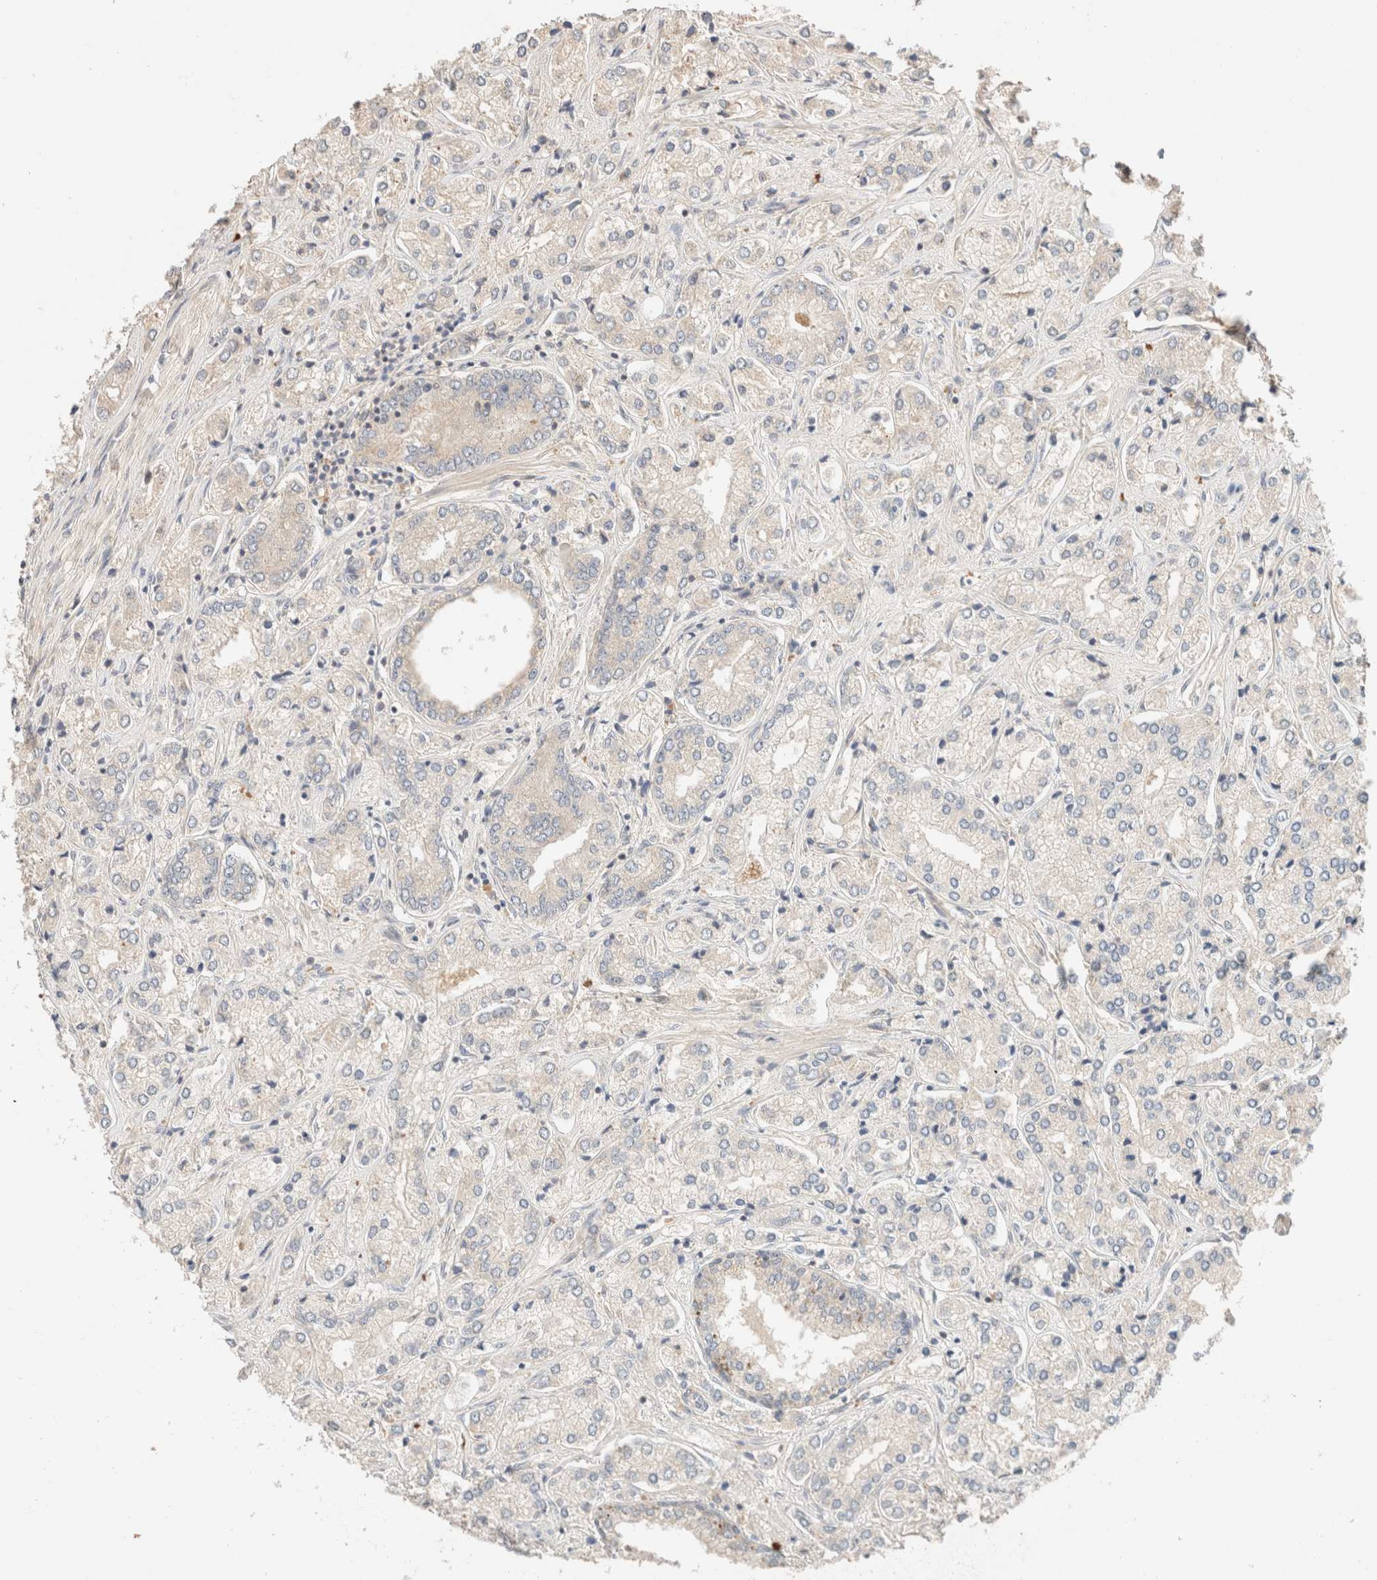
{"staining": {"intensity": "negative", "quantity": "none", "location": "none"}, "tissue": "prostate cancer", "cell_type": "Tumor cells", "image_type": "cancer", "snomed": [{"axis": "morphology", "description": "Adenocarcinoma, High grade"}, {"axis": "topography", "description": "Prostate"}], "caption": "Tumor cells are negative for brown protein staining in prostate cancer (high-grade adenocarcinoma).", "gene": "SARM1", "patient": {"sex": "male", "age": 66}}